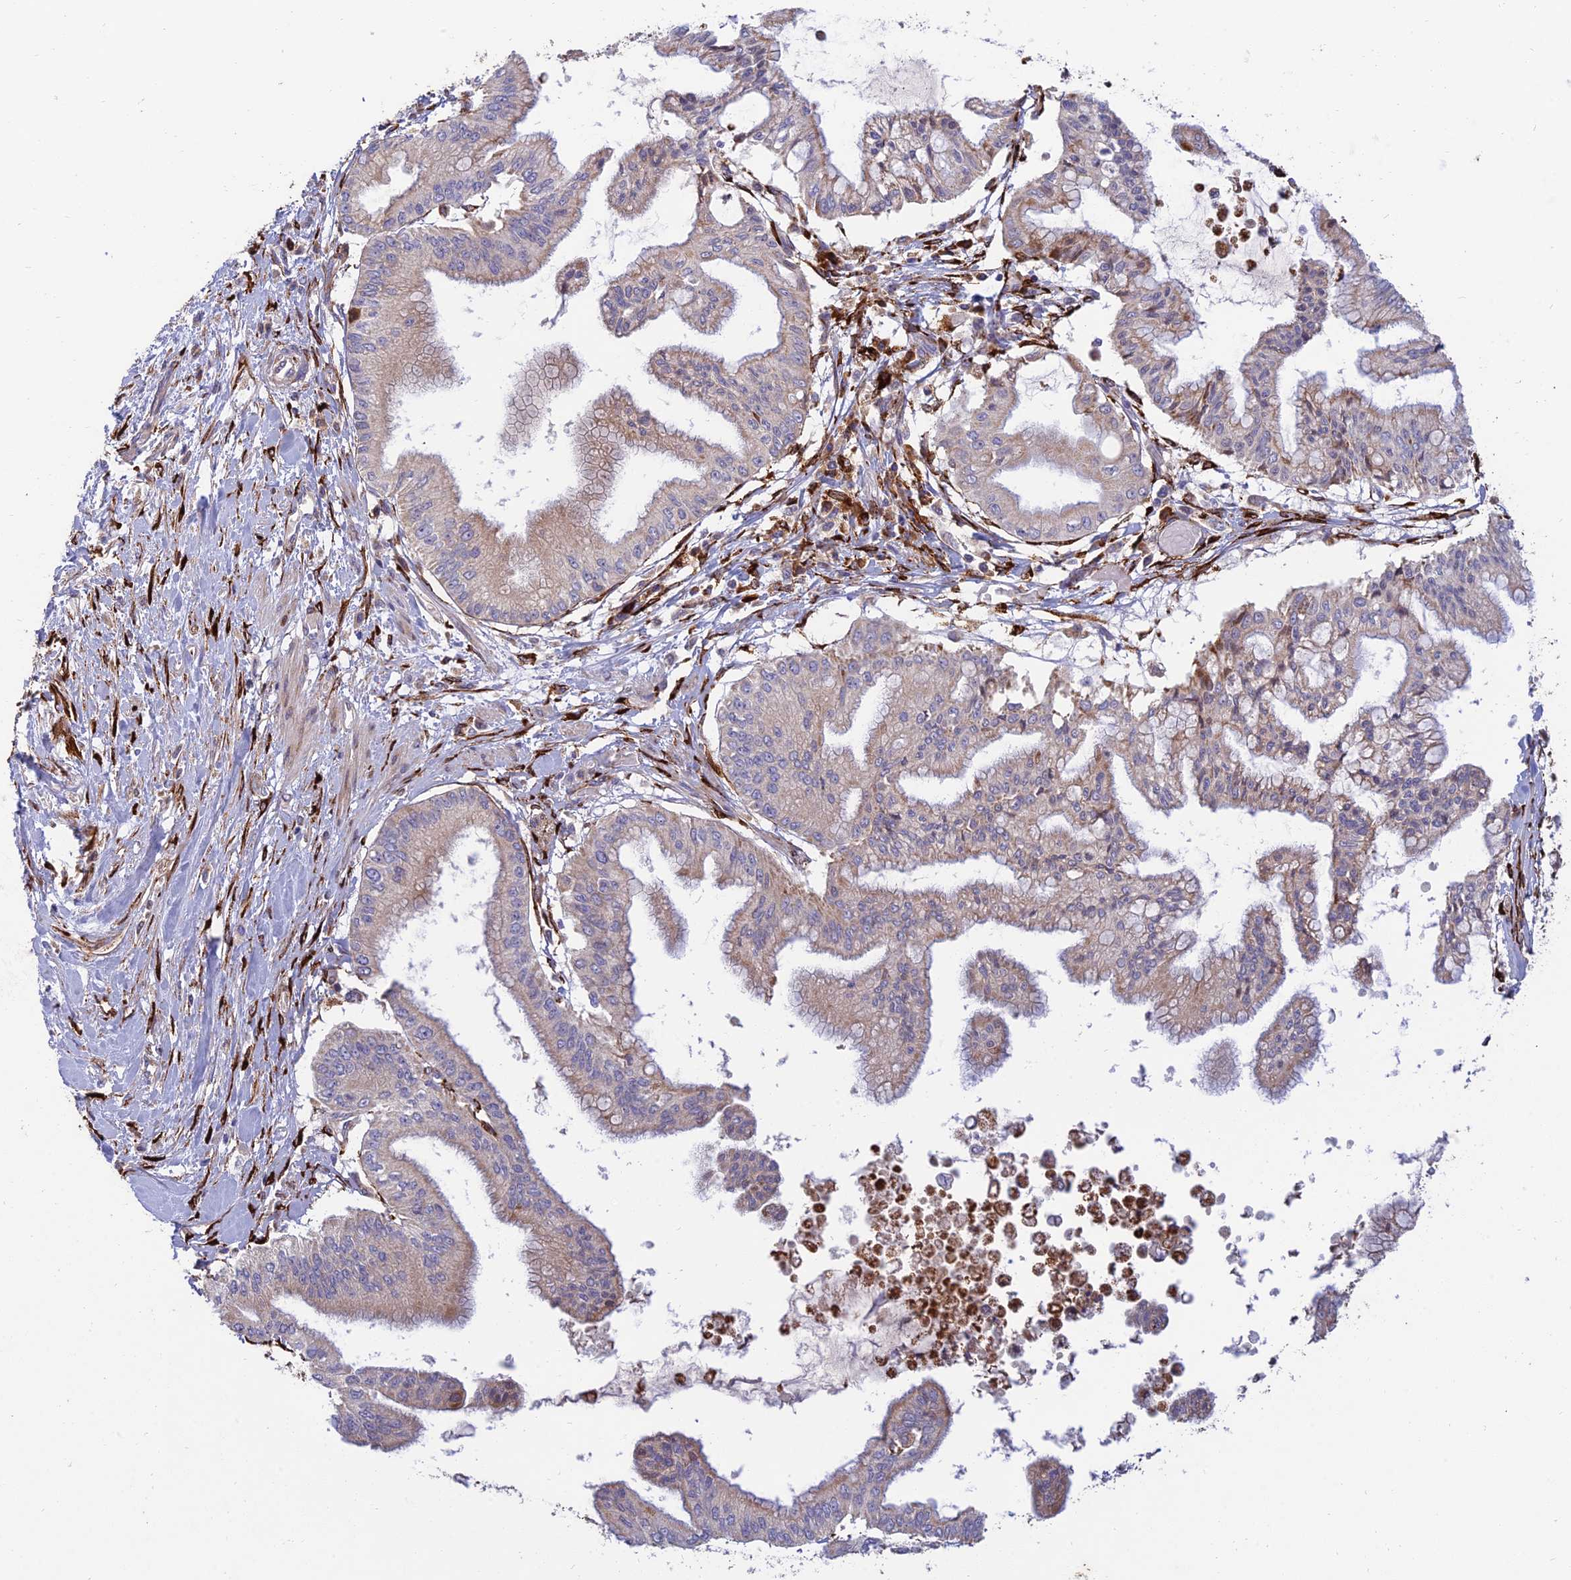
{"staining": {"intensity": "weak", "quantity": "<25%", "location": "cytoplasmic/membranous"}, "tissue": "pancreatic cancer", "cell_type": "Tumor cells", "image_type": "cancer", "snomed": [{"axis": "morphology", "description": "Adenocarcinoma, NOS"}, {"axis": "topography", "description": "Pancreas"}], "caption": "The immunohistochemistry micrograph has no significant expression in tumor cells of pancreatic cancer (adenocarcinoma) tissue.", "gene": "RCN3", "patient": {"sex": "male", "age": 46}}